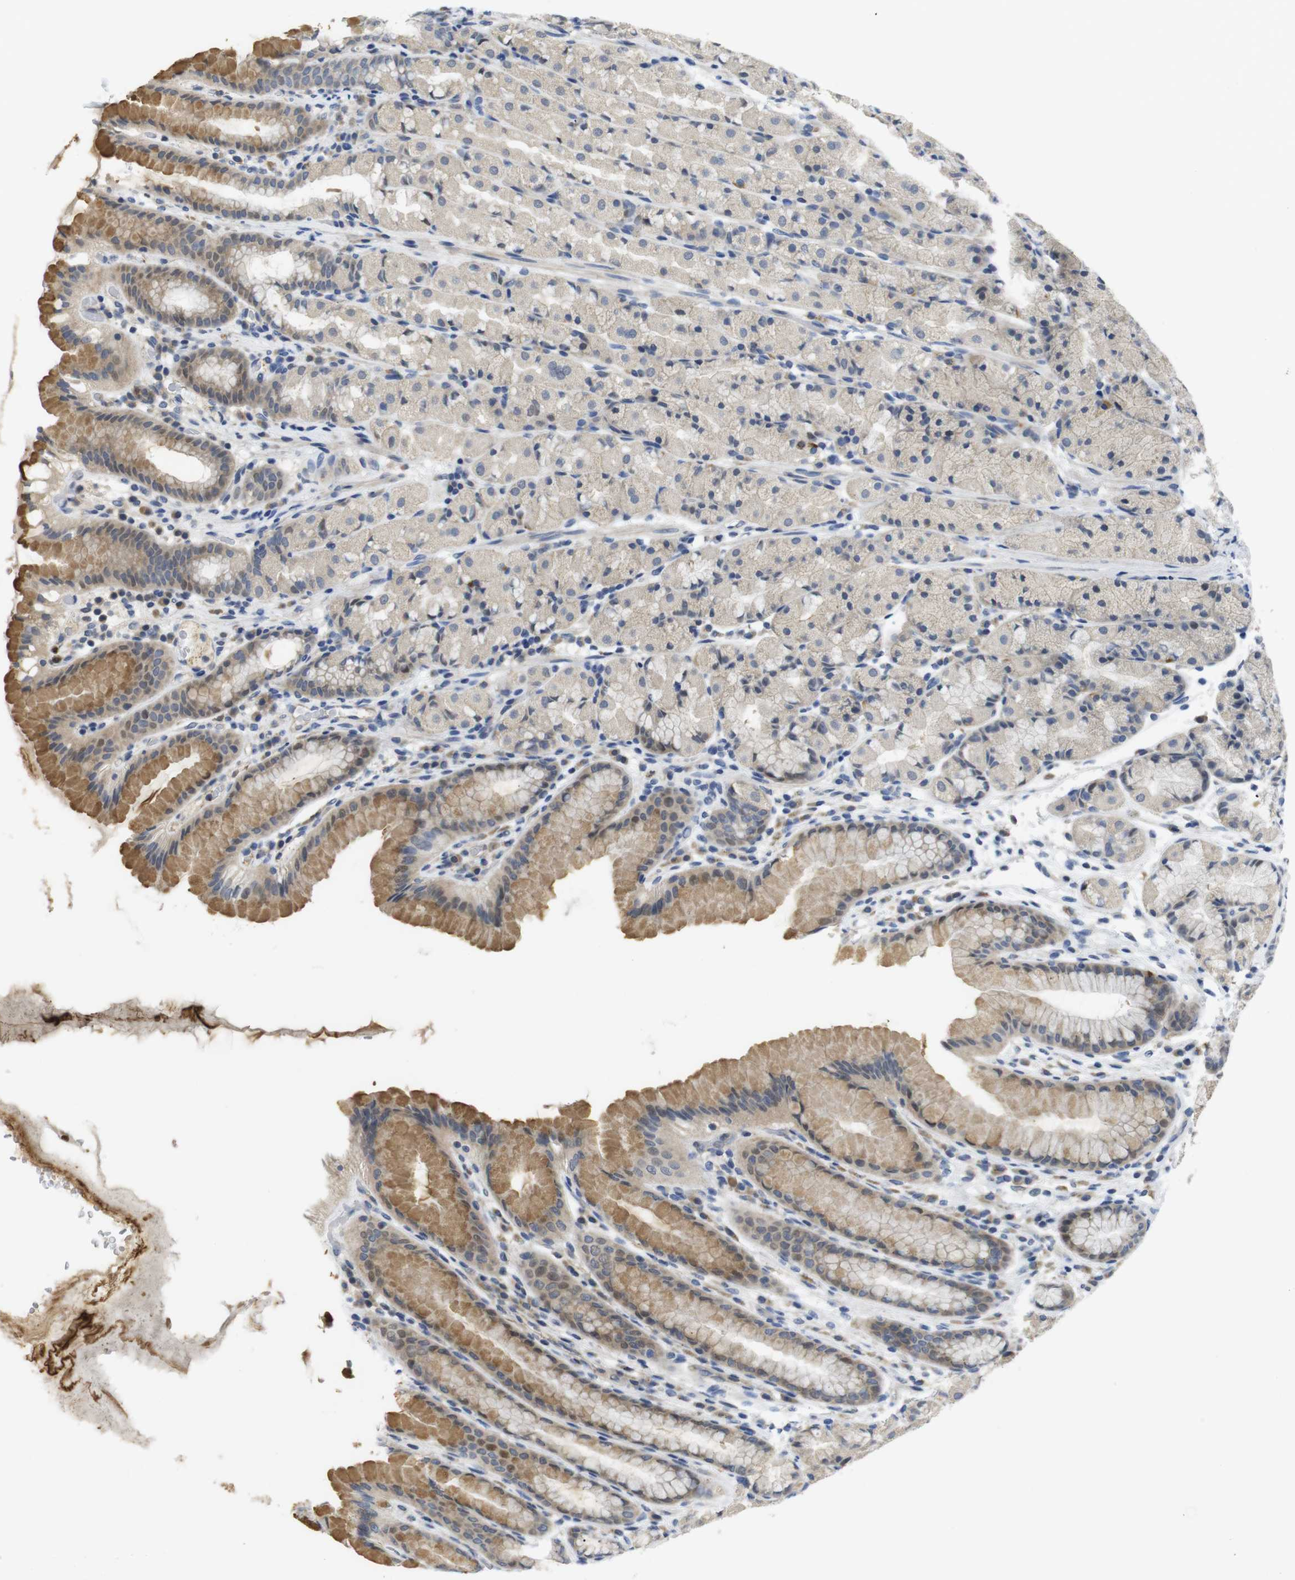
{"staining": {"intensity": "moderate", "quantity": "25%-75%", "location": "cytoplasmic/membranous,nuclear"}, "tissue": "stomach", "cell_type": "Glandular cells", "image_type": "normal", "snomed": [{"axis": "morphology", "description": "Normal tissue, NOS"}, {"axis": "topography", "description": "Stomach, upper"}], "caption": "A high-resolution micrograph shows immunohistochemistry staining of unremarkable stomach, which shows moderate cytoplasmic/membranous,nuclear positivity in approximately 25%-75% of glandular cells.", "gene": "FNTA", "patient": {"sex": "male", "age": 68}}